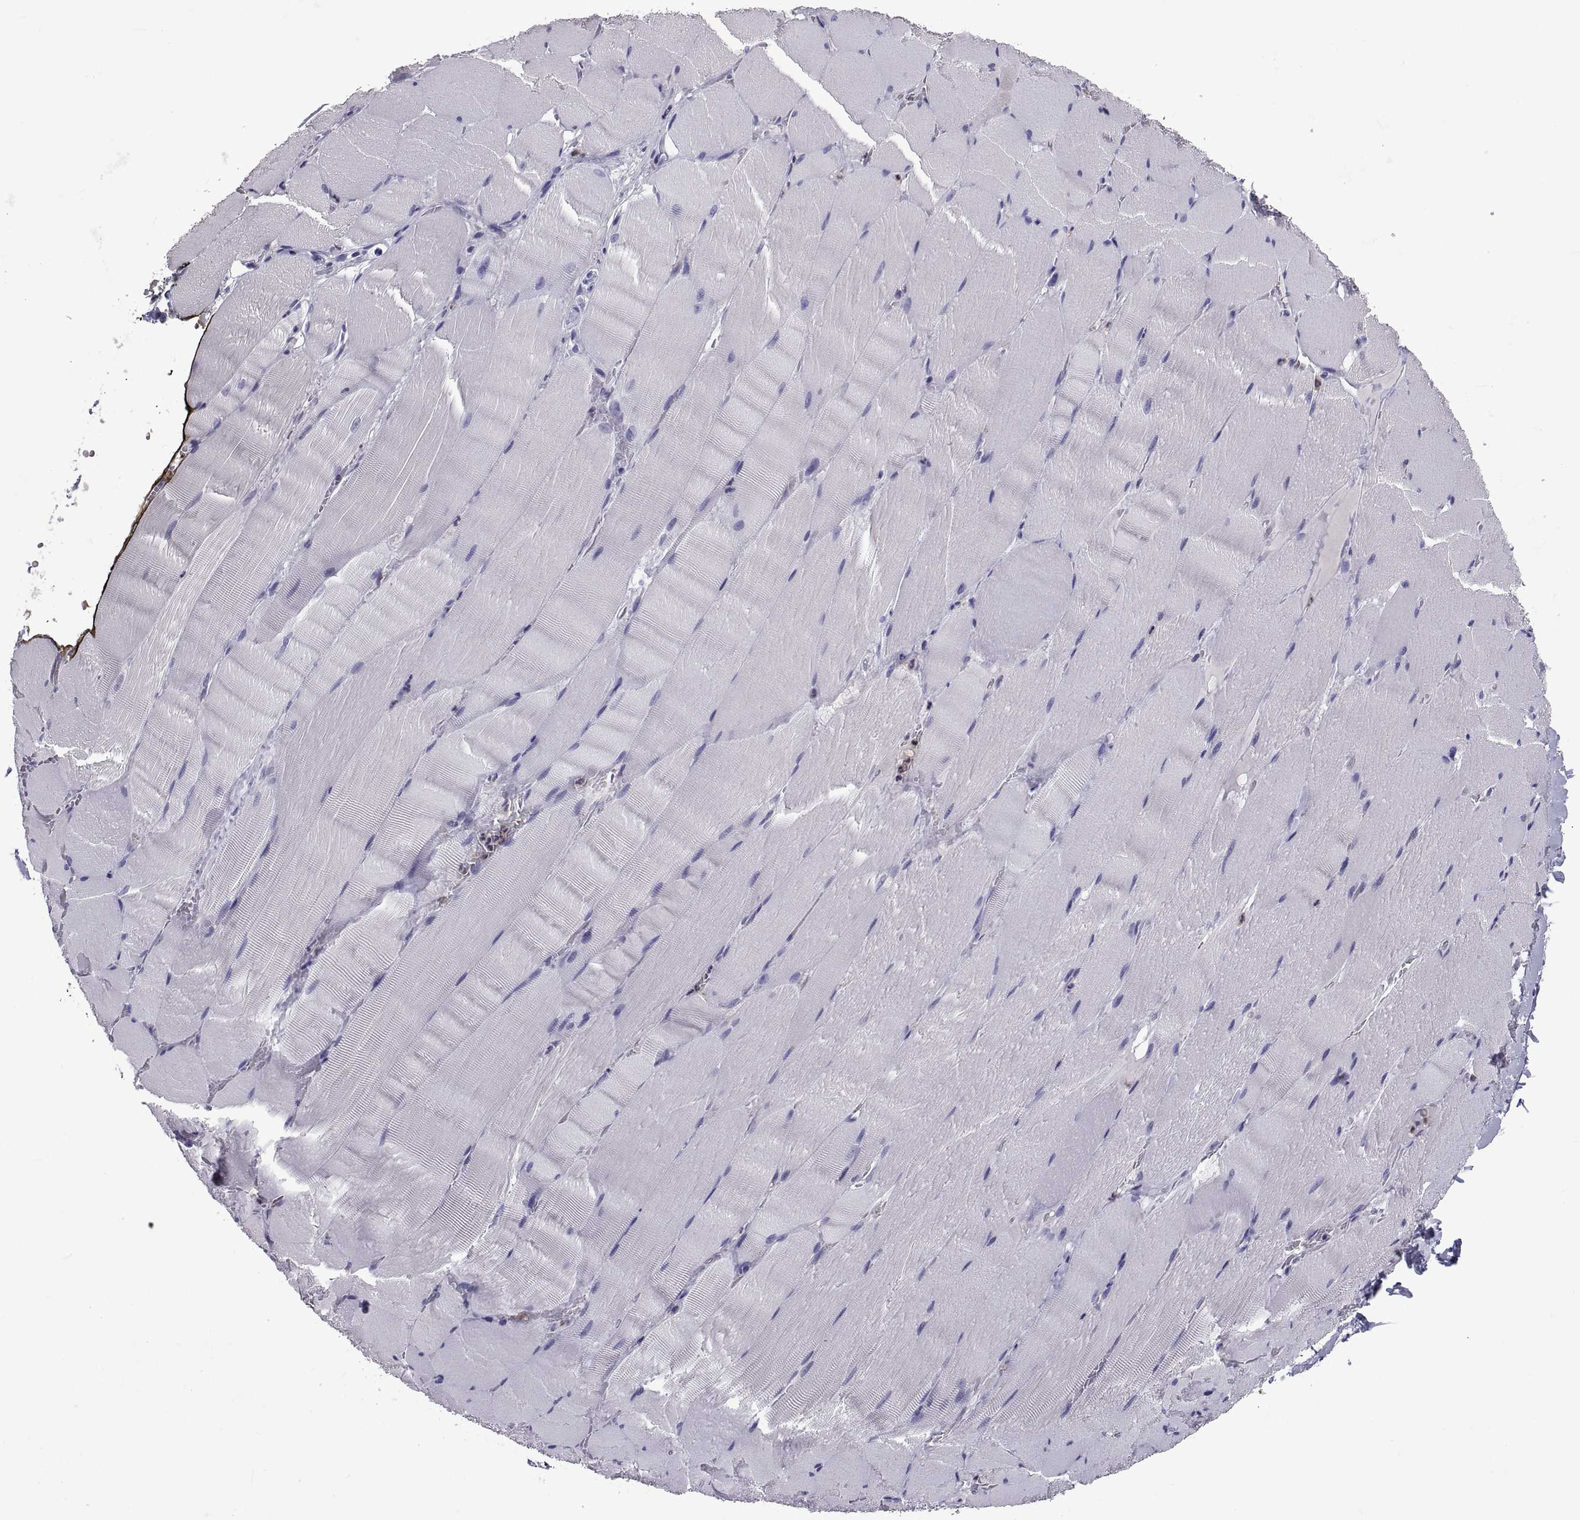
{"staining": {"intensity": "negative", "quantity": "none", "location": "none"}, "tissue": "skeletal muscle", "cell_type": "Myocytes", "image_type": "normal", "snomed": [{"axis": "morphology", "description": "Normal tissue, NOS"}, {"axis": "topography", "description": "Skeletal muscle"}], "caption": "An IHC micrograph of unremarkable skeletal muscle is shown. There is no staining in myocytes of skeletal muscle.", "gene": "LCN9", "patient": {"sex": "male", "age": 56}}